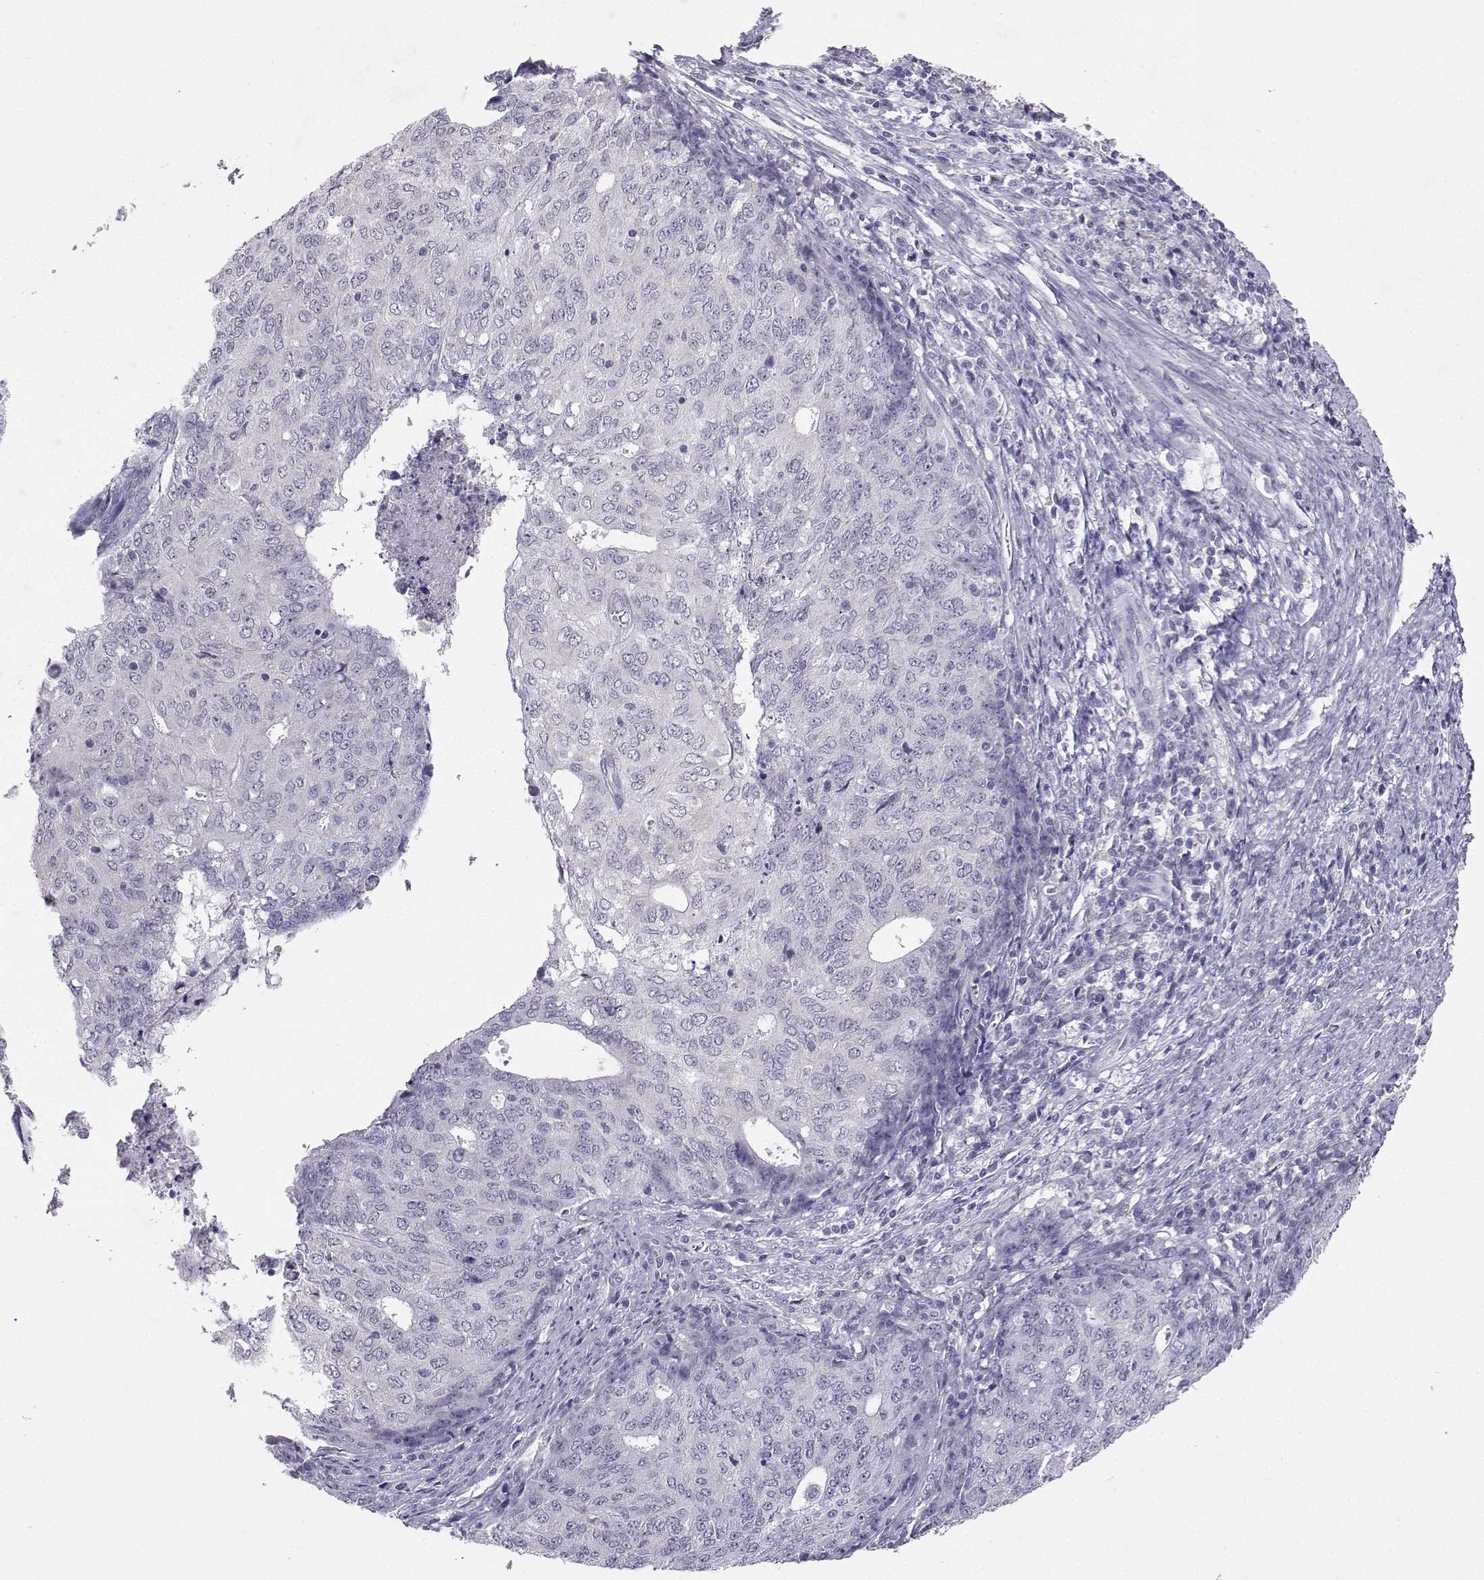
{"staining": {"intensity": "negative", "quantity": "none", "location": "none"}, "tissue": "endometrial cancer", "cell_type": "Tumor cells", "image_type": "cancer", "snomed": [{"axis": "morphology", "description": "Adenocarcinoma, NOS"}, {"axis": "topography", "description": "Endometrium"}], "caption": "Immunohistochemistry (IHC) of endometrial adenocarcinoma demonstrates no positivity in tumor cells. The staining is performed using DAB (3,3'-diaminobenzidine) brown chromogen with nuclei counter-stained in using hematoxylin.", "gene": "TBR1", "patient": {"sex": "female", "age": 82}}